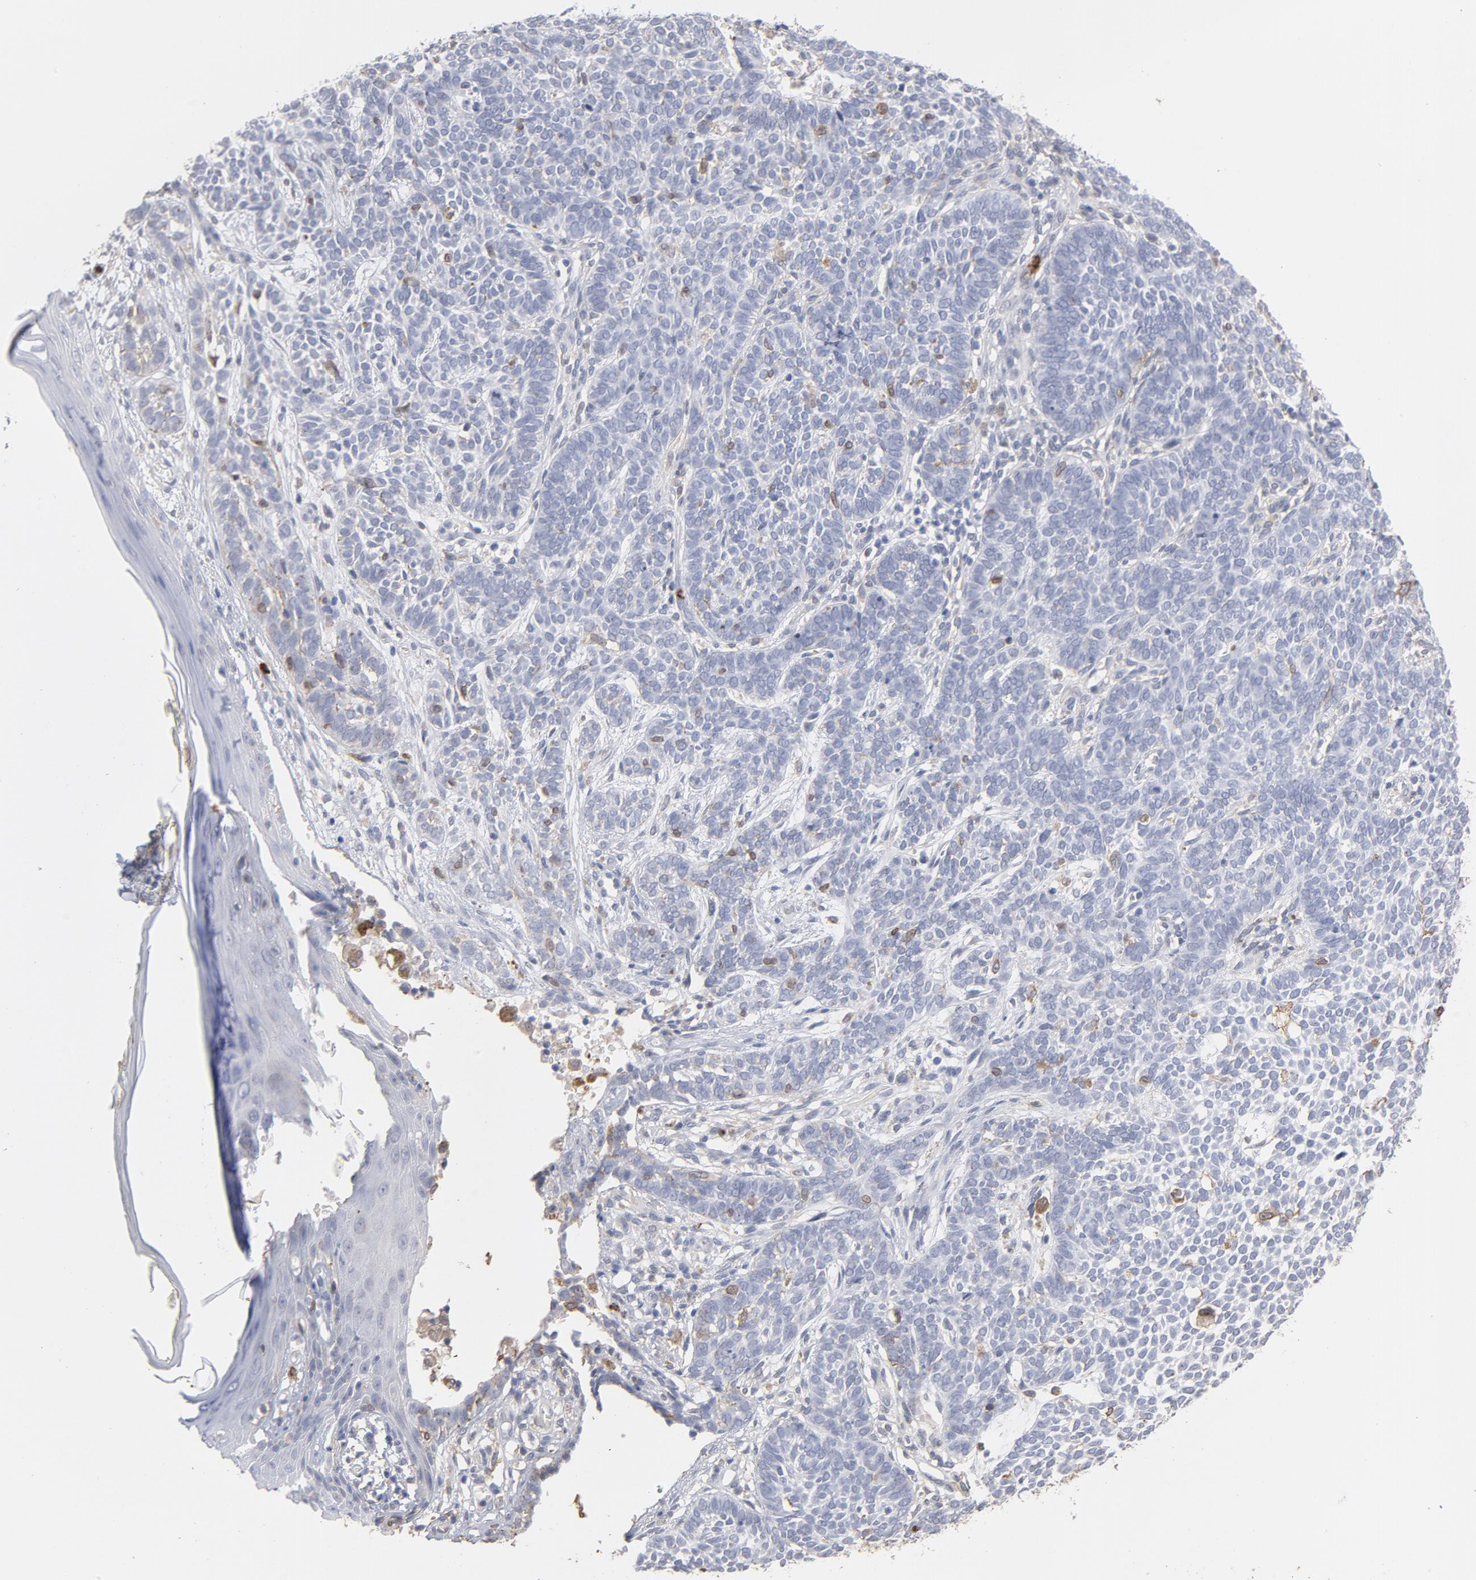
{"staining": {"intensity": "negative", "quantity": "none", "location": "none"}, "tissue": "skin cancer", "cell_type": "Tumor cells", "image_type": "cancer", "snomed": [{"axis": "morphology", "description": "Normal tissue, NOS"}, {"axis": "morphology", "description": "Basal cell carcinoma"}, {"axis": "topography", "description": "Skin"}], "caption": "DAB (3,3'-diaminobenzidine) immunohistochemical staining of skin cancer demonstrates no significant expression in tumor cells. (DAB (3,3'-diaminobenzidine) IHC visualized using brightfield microscopy, high magnification).", "gene": "PNMA1", "patient": {"sex": "male", "age": 87}}